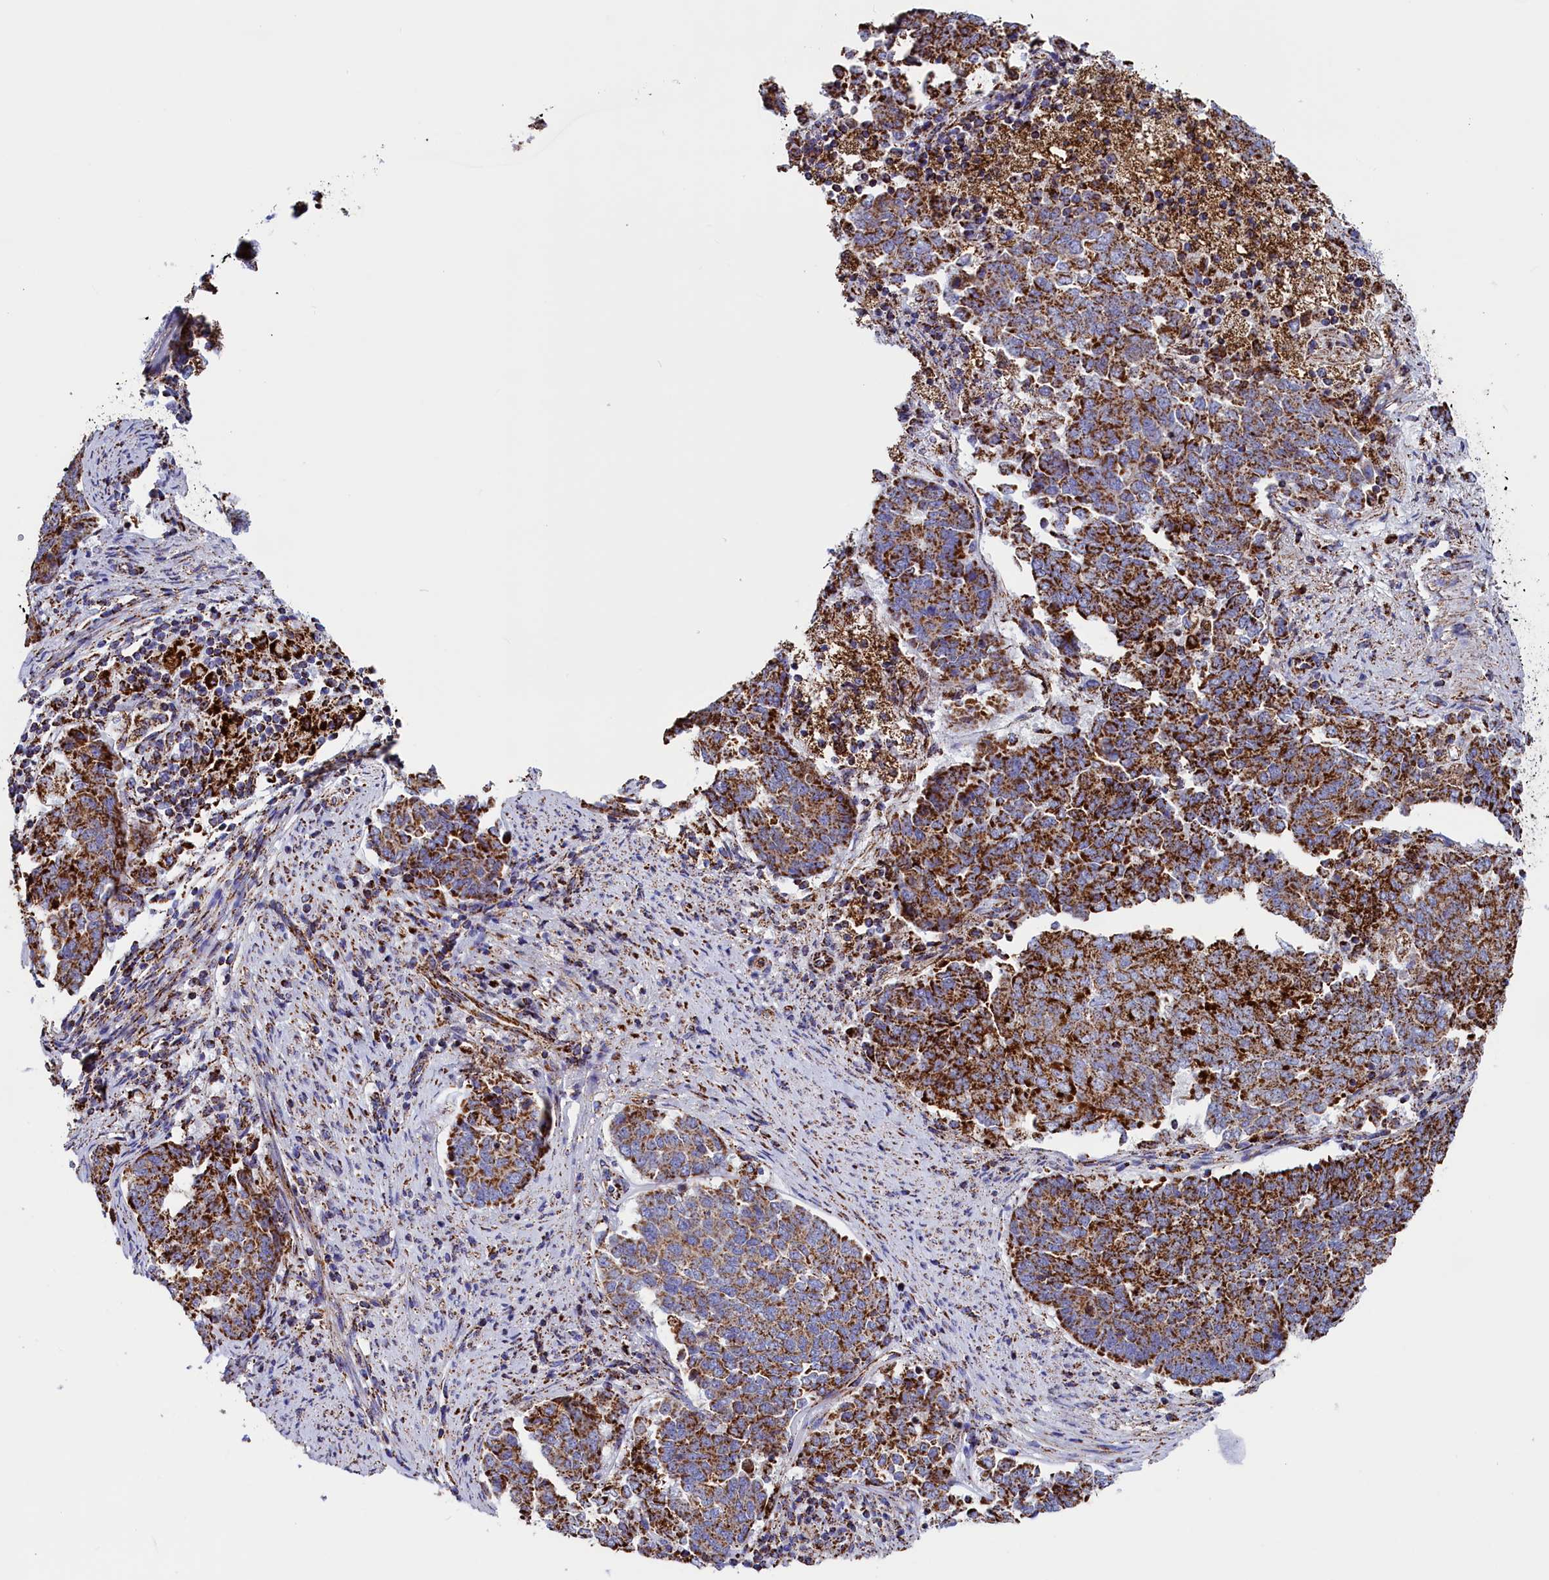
{"staining": {"intensity": "strong", "quantity": ">75%", "location": "cytoplasmic/membranous"}, "tissue": "endometrial cancer", "cell_type": "Tumor cells", "image_type": "cancer", "snomed": [{"axis": "morphology", "description": "Adenocarcinoma, NOS"}, {"axis": "topography", "description": "Endometrium"}], "caption": "Strong cytoplasmic/membranous protein positivity is appreciated in approximately >75% of tumor cells in endometrial cancer.", "gene": "SLC39A3", "patient": {"sex": "female", "age": 80}}